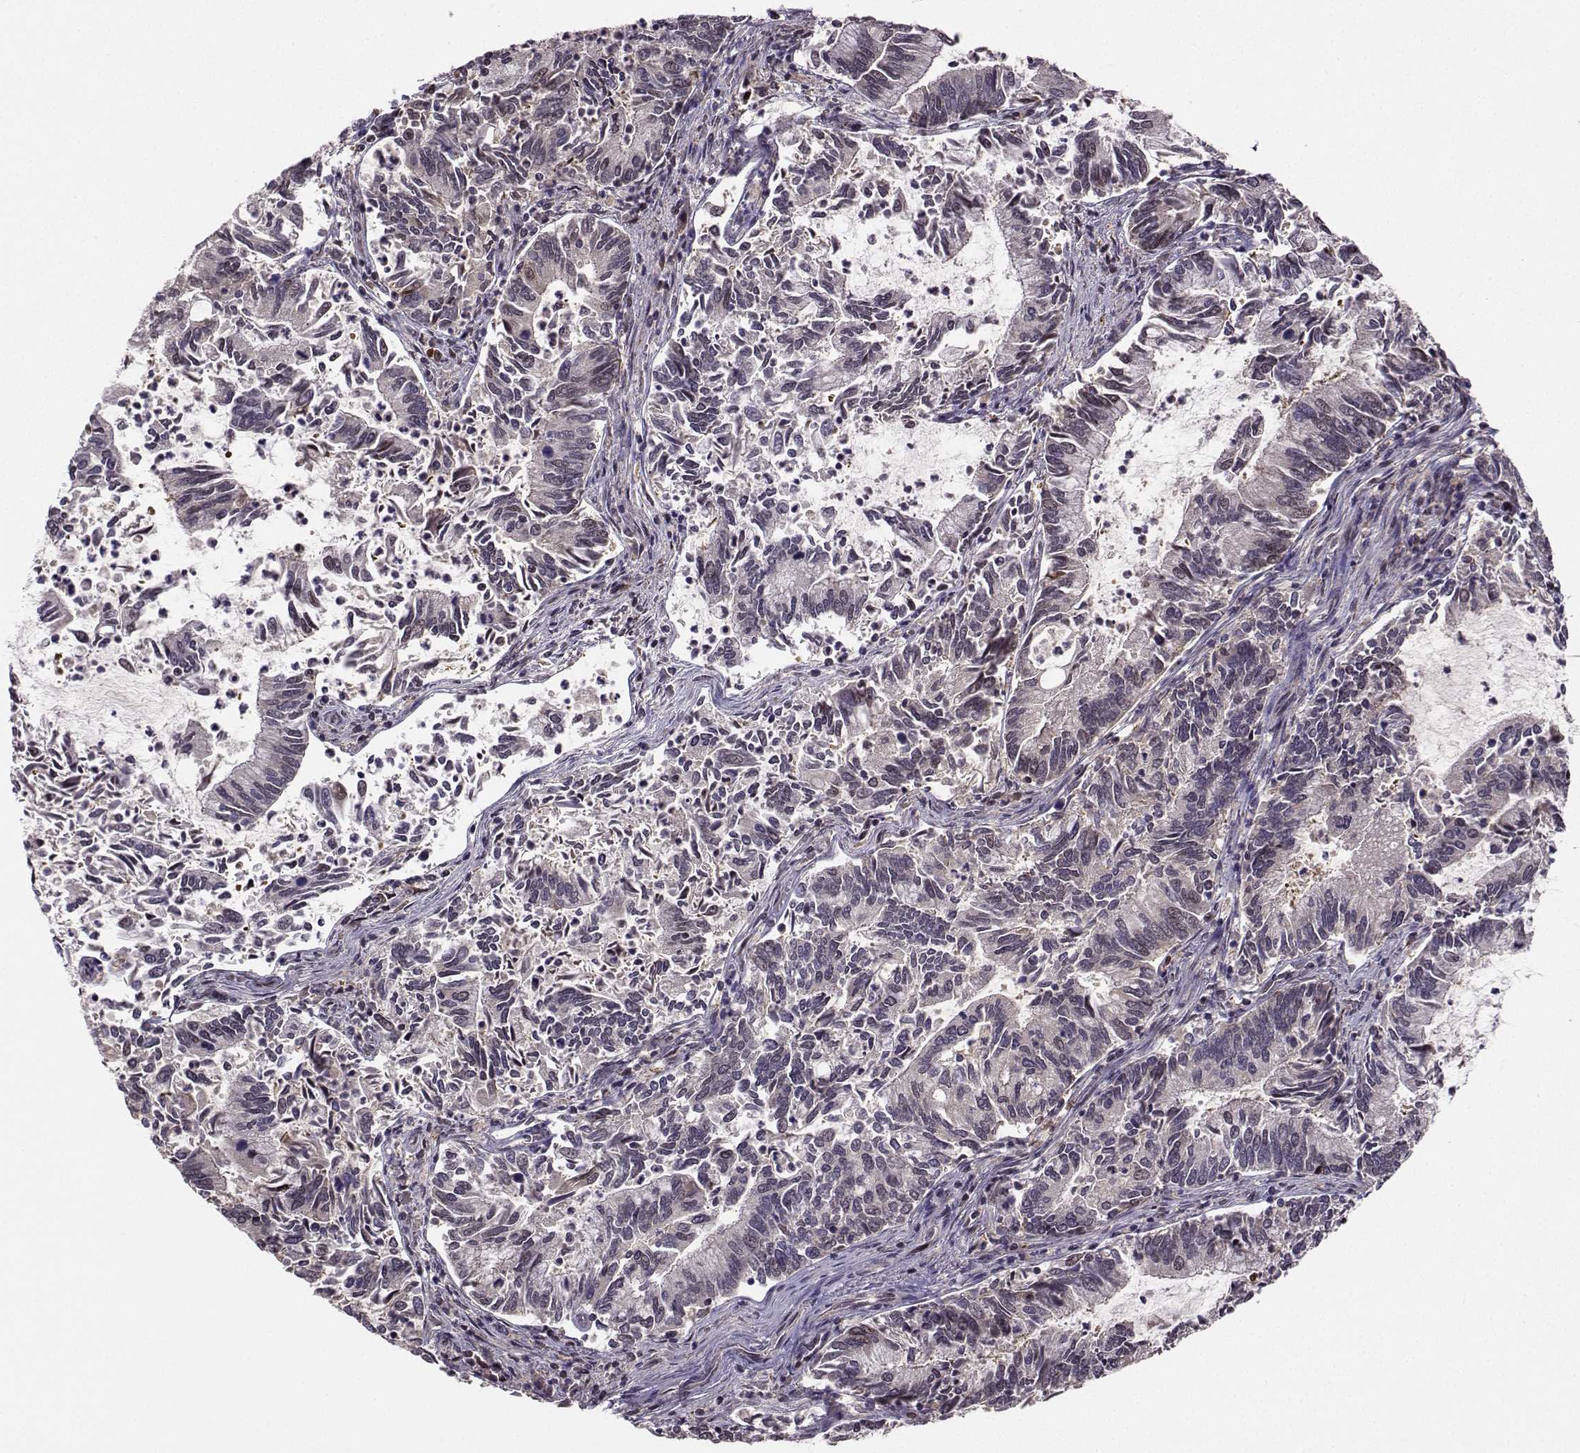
{"staining": {"intensity": "negative", "quantity": "none", "location": "none"}, "tissue": "cervical cancer", "cell_type": "Tumor cells", "image_type": "cancer", "snomed": [{"axis": "morphology", "description": "Adenocarcinoma, NOS"}, {"axis": "topography", "description": "Cervix"}], "caption": "A histopathology image of cervical cancer (adenocarcinoma) stained for a protein exhibits no brown staining in tumor cells.", "gene": "PKP2", "patient": {"sex": "female", "age": 42}}